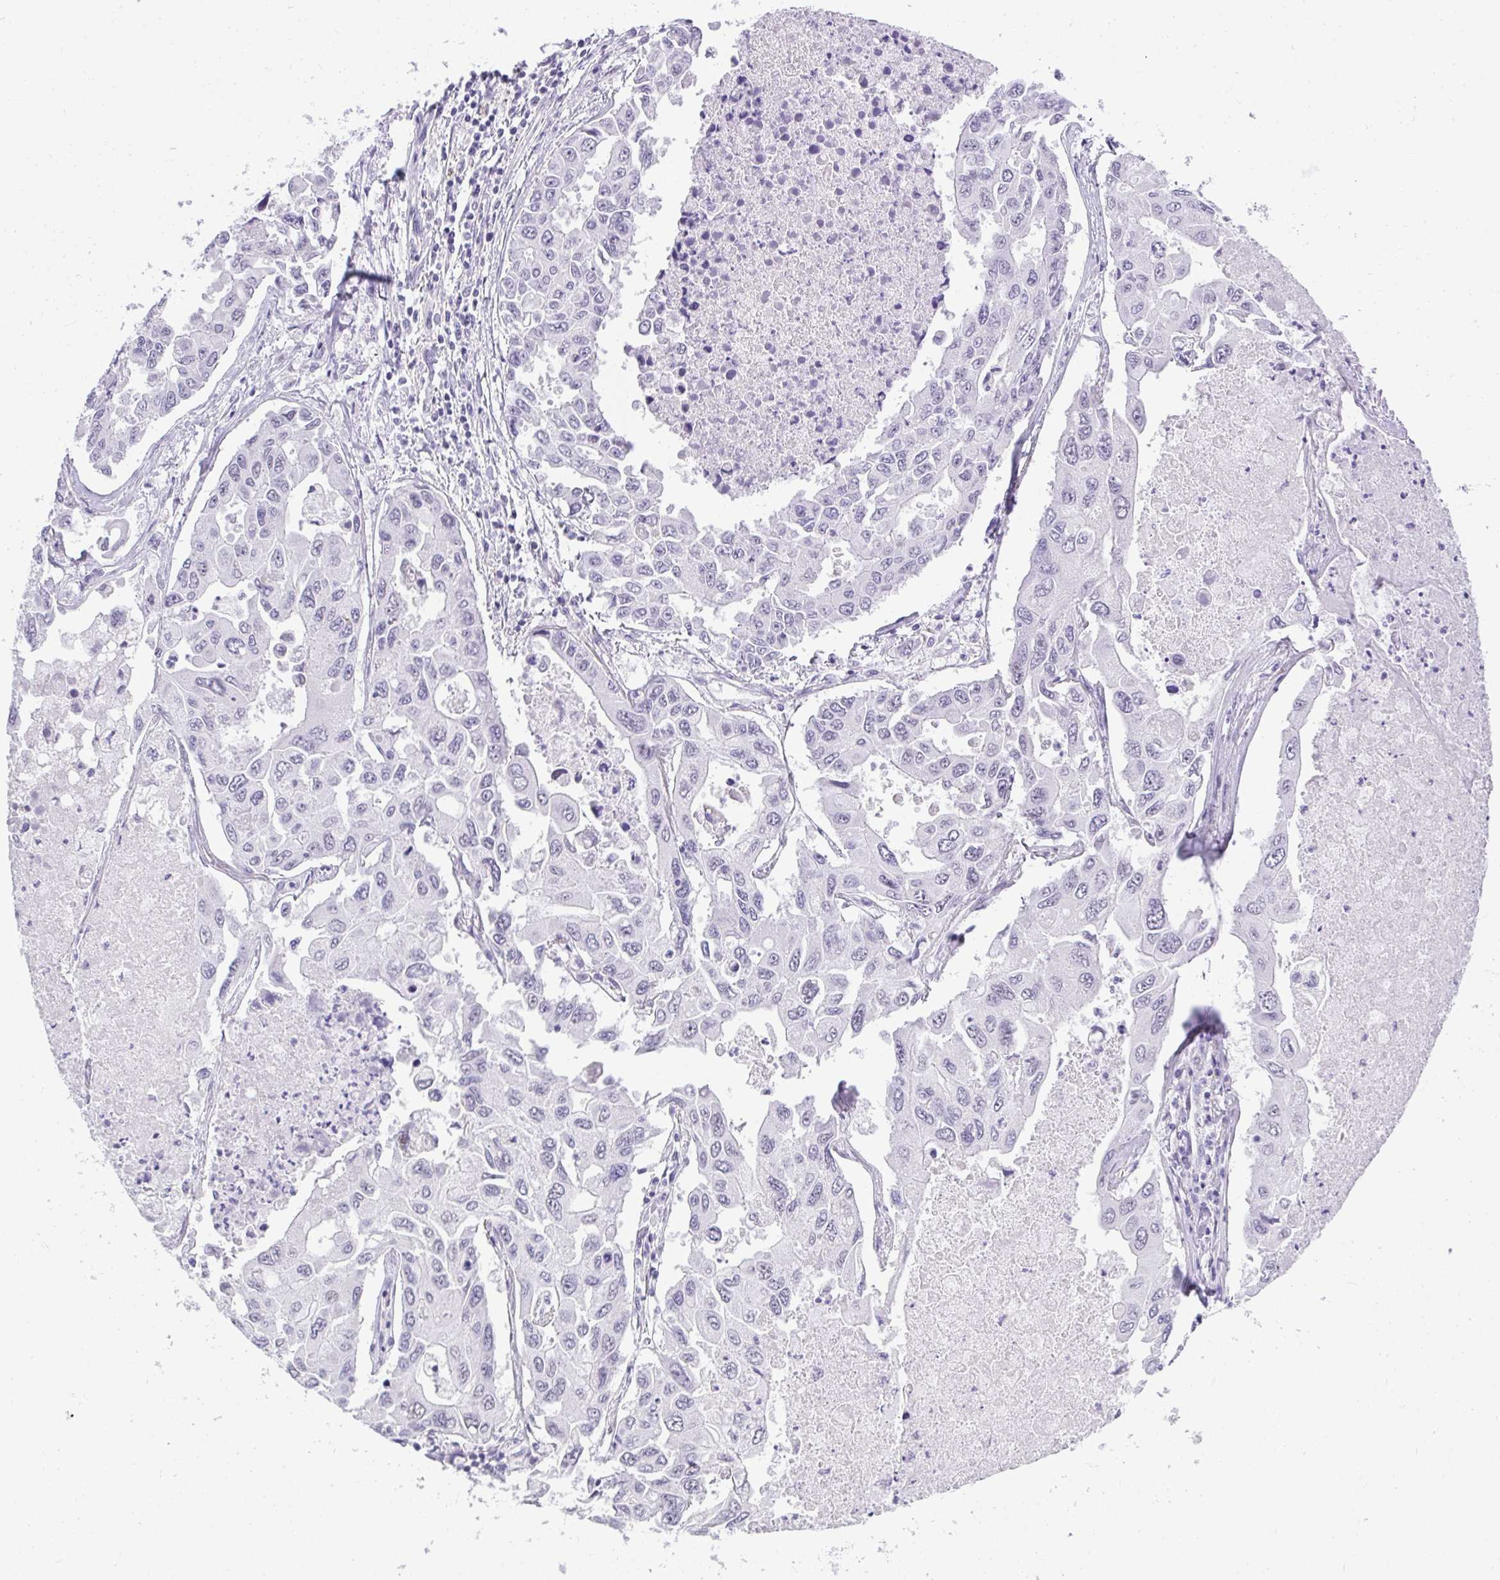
{"staining": {"intensity": "negative", "quantity": "none", "location": "none"}, "tissue": "lung cancer", "cell_type": "Tumor cells", "image_type": "cancer", "snomed": [{"axis": "morphology", "description": "Adenocarcinoma, NOS"}, {"axis": "topography", "description": "Lung"}], "caption": "High magnification brightfield microscopy of lung adenocarcinoma stained with DAB (brown) and counterstained with hematoxylin (blue): tumor cells show no significant staining.", "gene": "PLA2G1B", "patient": {"sex": "male", "age": 64}}